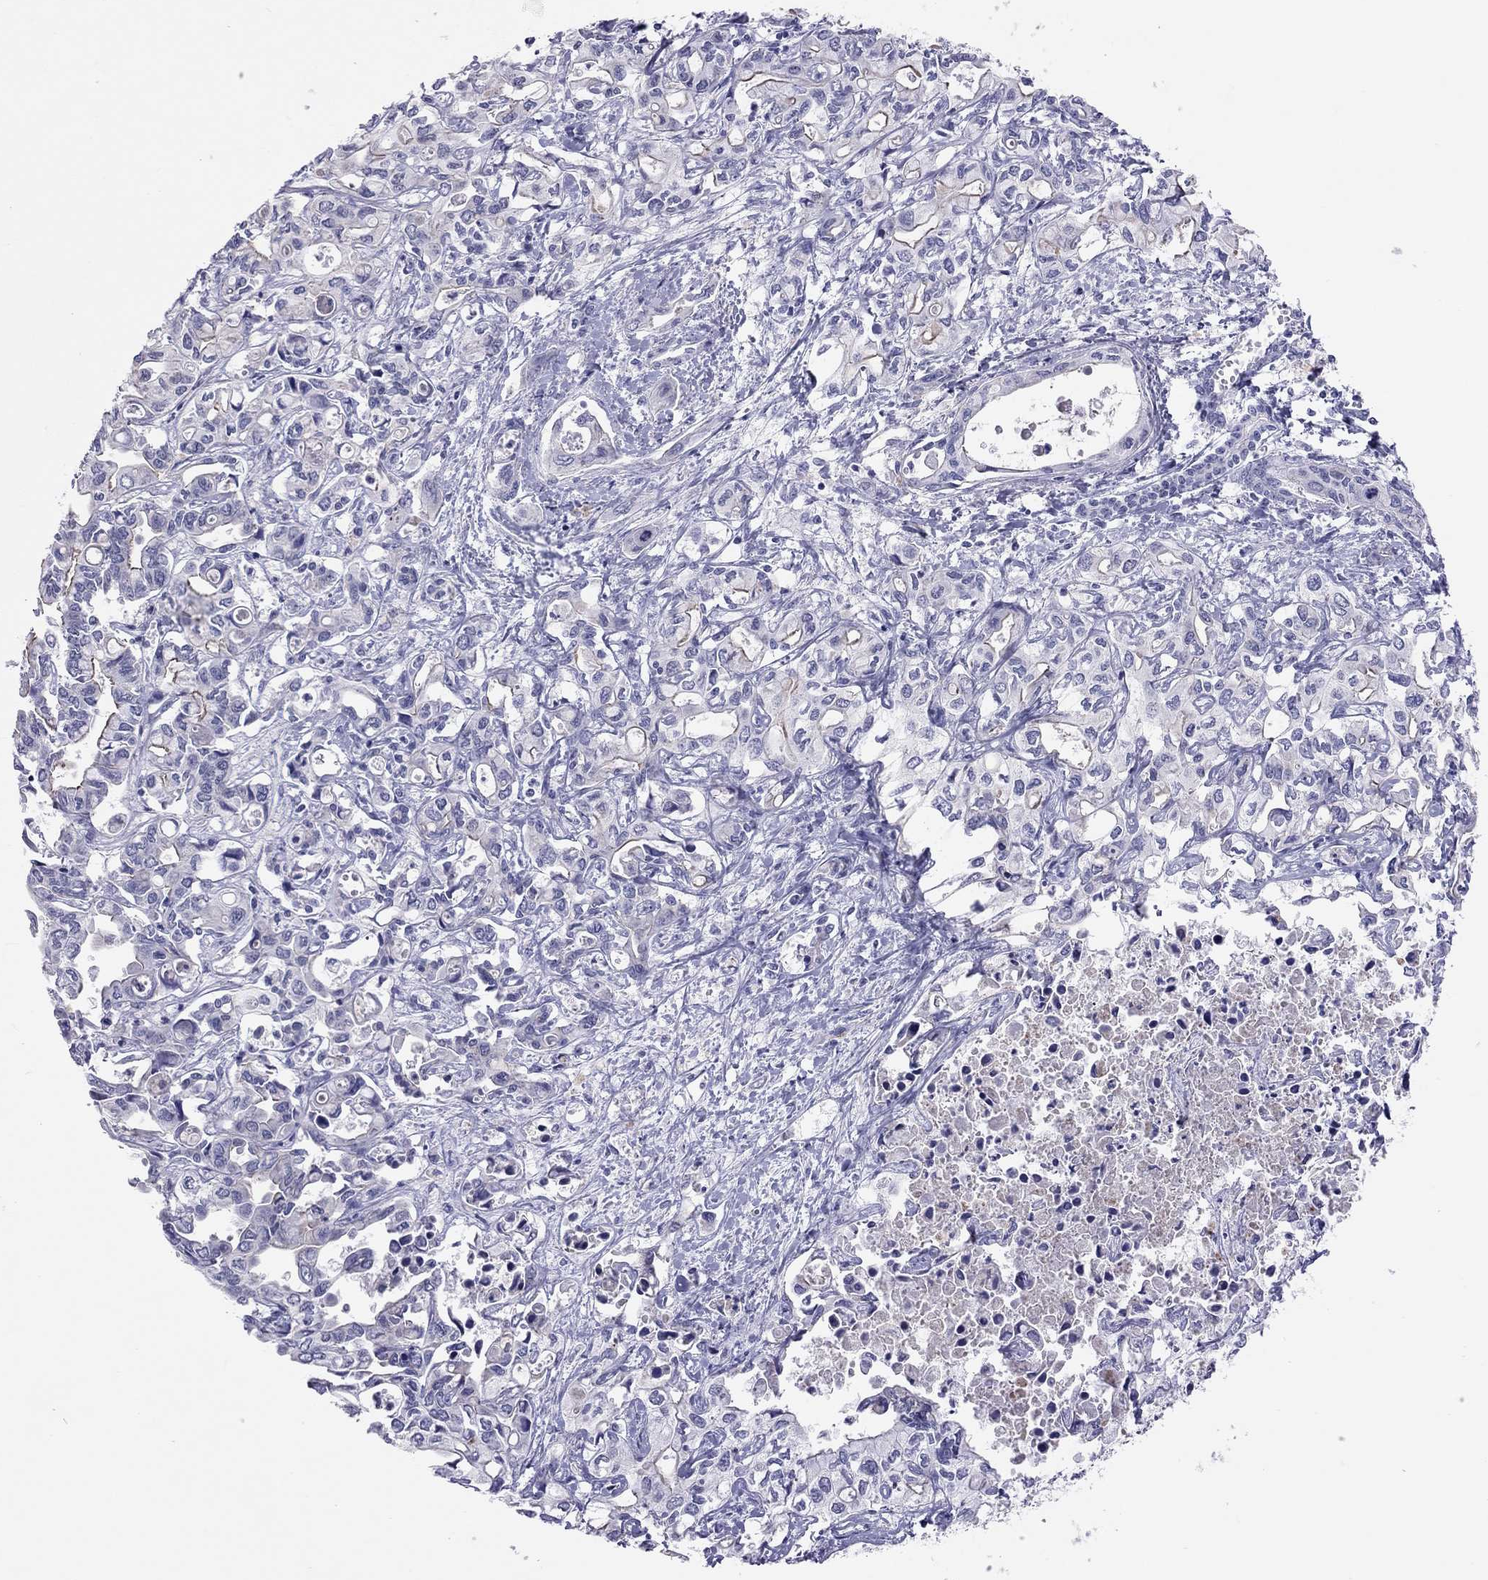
{"staining": {"intensity": "negative", "quantity": "none", "location": "none"}, "tissue": "liver cancer", "cell_type": "Tumor cells", "image_type": "cancer", "snomed": [{"axis": "morphology", "description": "Cholangiocarcinoma"}, {"axis": "topography", "description": "Liver"}], "caption": "Micrograph shows no significant protein staining in tumor cells of cholangiocarcinoma (liver).", "gene": "JHY", "patient": {"sex": "female", "age": 64}}